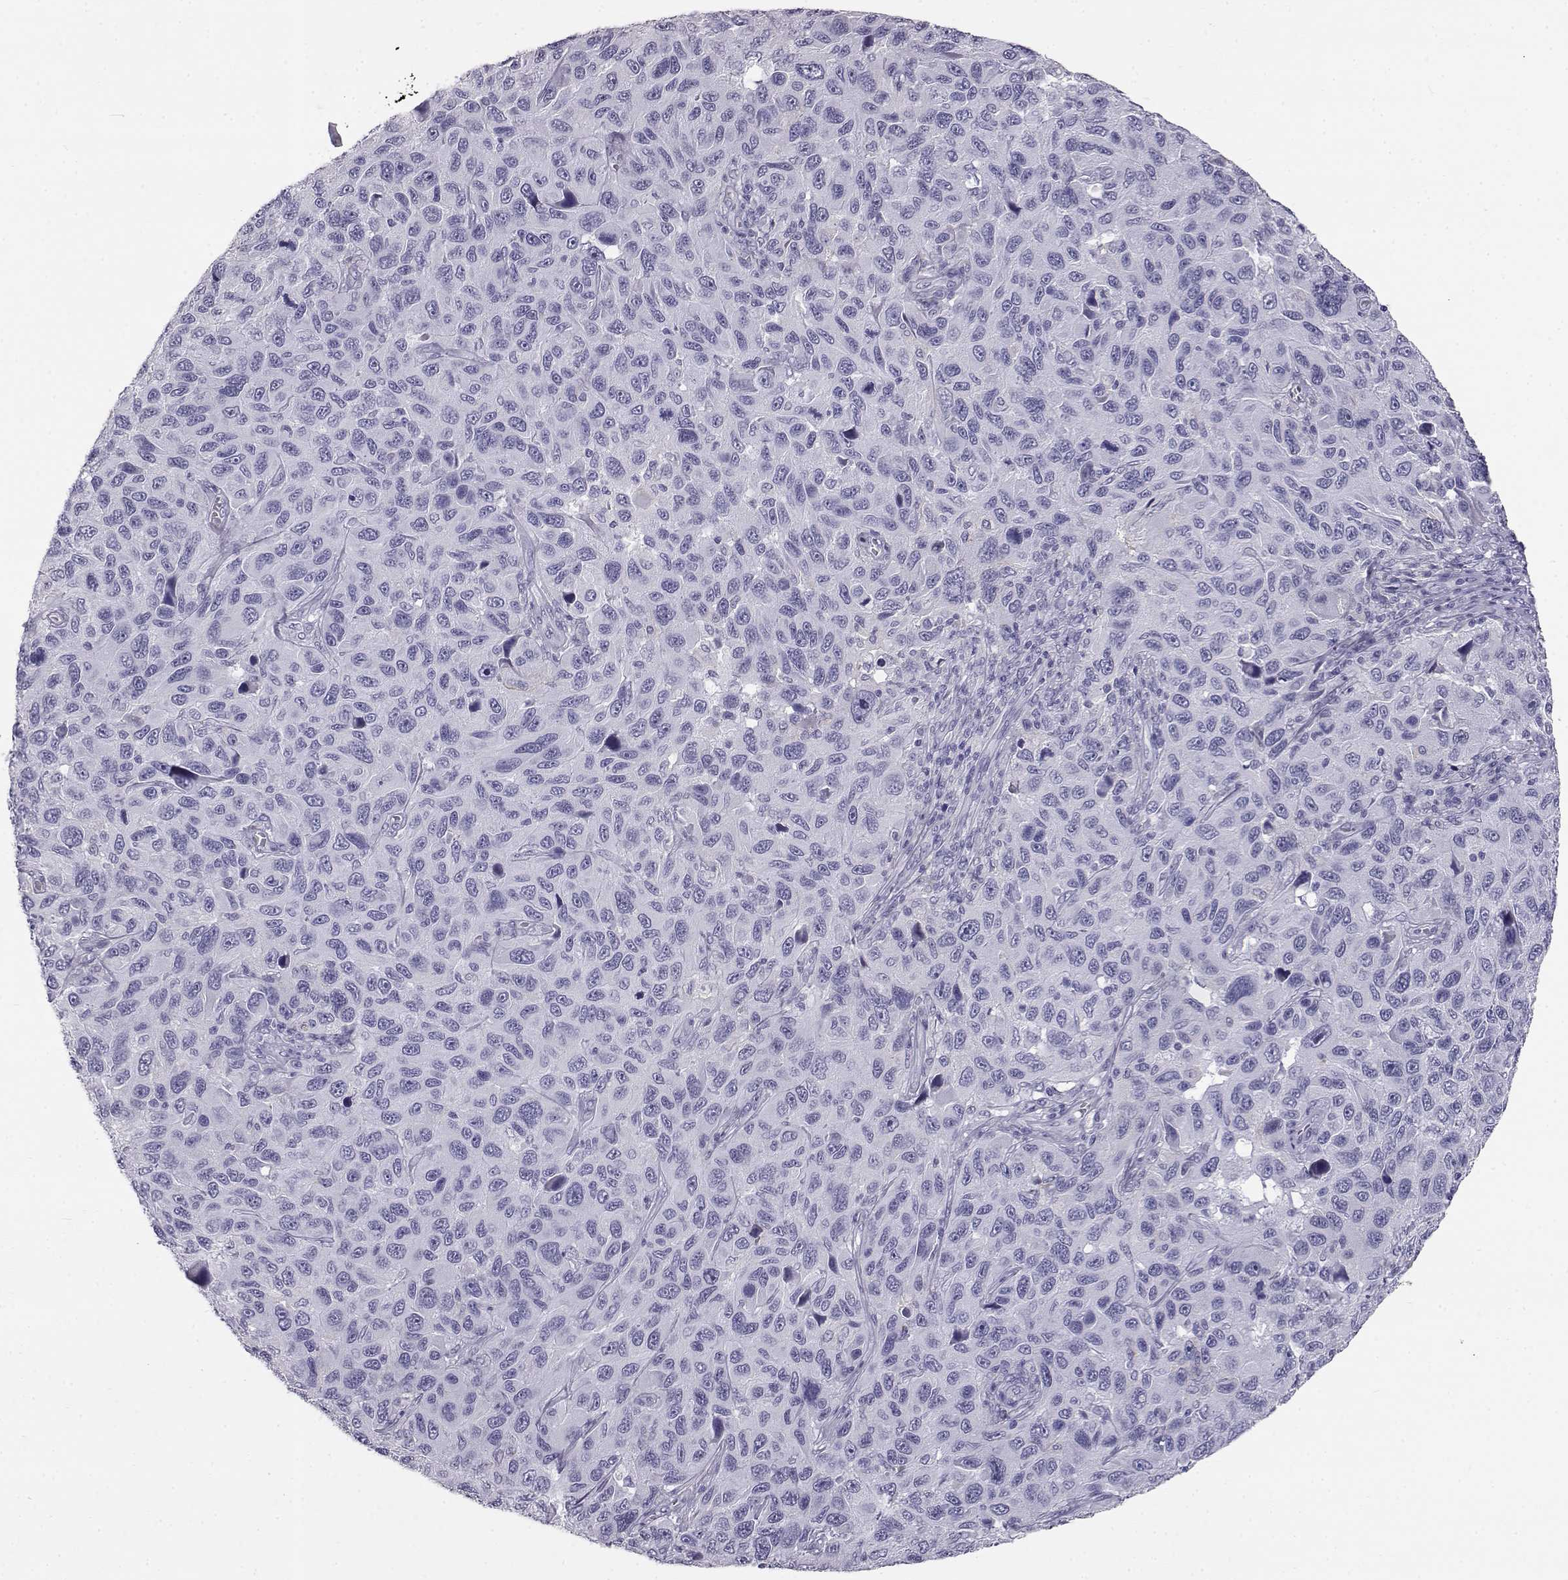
{"staining": {"intensity": "negative", "quantity": "none", "location": "none"}, "tissue": "melanoma", "cell_type": "Tumor cells", "image_type": "cancer", "snomed": [{"axis": "morphology", "description": "Malignant melanoma, NOS"}, {"axis": "topography", "description": "Skin"}], "caption": "This histopathology image is of melanoma stained with immunohistochemistry (IHC) to label a protein in brown with the nuclei are counter-stained blue. There is no positivity in tumor cells. Nuclei are stained in blue.", "gene": "ITLN2", "patient": {"sex": "male", "age": 53}}